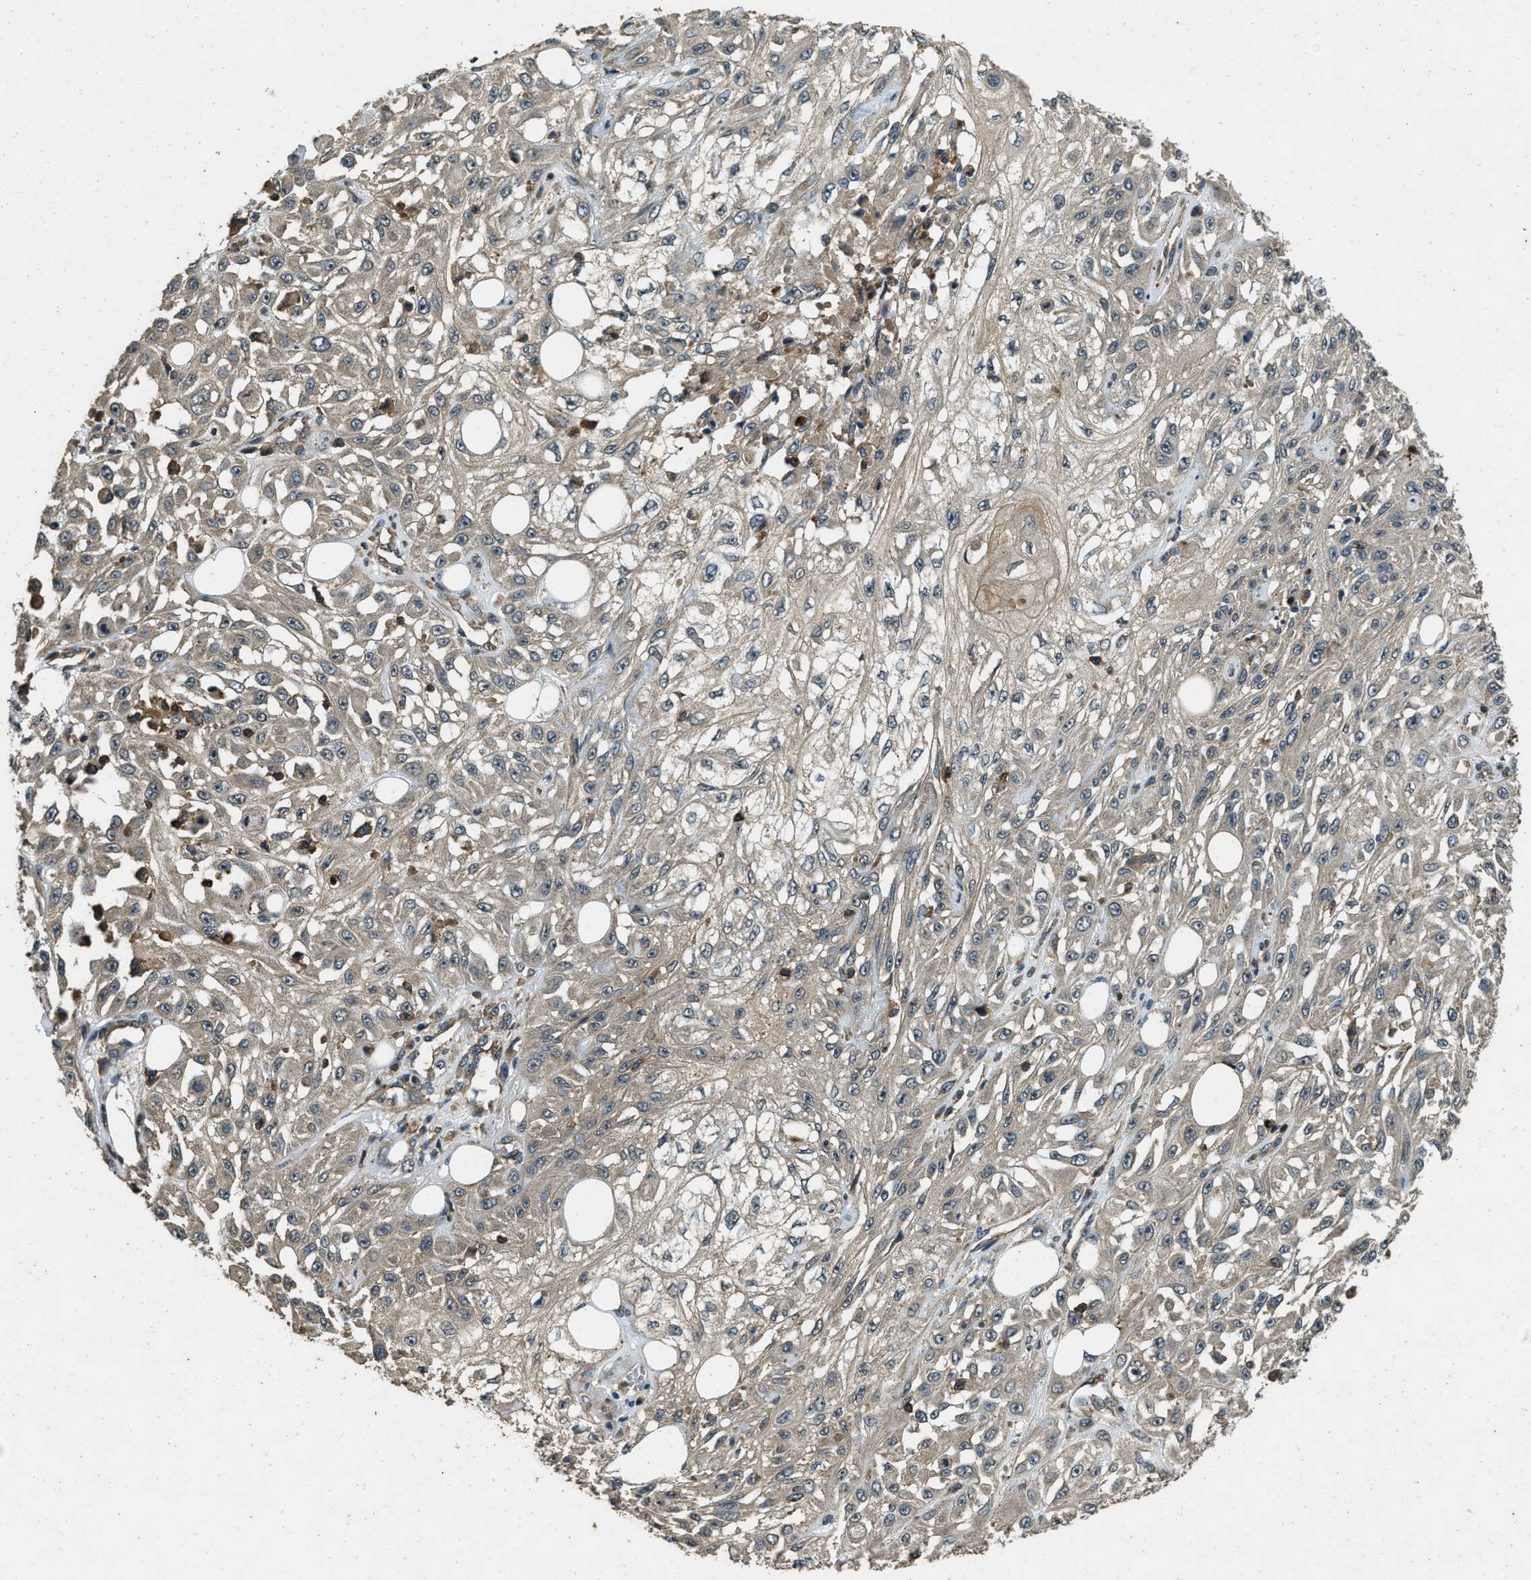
{"staining": {"intensity": "weak", "quantity": "<25%", "location": "cytoplasmic/membranous"}, "tissue": "skin cancer", "cell_type": "Tumor cells", "image_type": "cancer", "snomed": [{"axis": "morphology", "description": "Squamous cell carcinoma, NOS"}, {"axis": "morphology", "description": "Squamous cell carcinoma, metastatic, NOS"}, {"axis": "topography", "description": "Skin"}, {"axis": "topography", "description": "Lymph node"}], "caption": "Tumor cells are negative for brown protein staining in squamous cell carcinoma (skin).", "gene": "ATP8B1", "patient": {"sex": "male", "age": 75}}